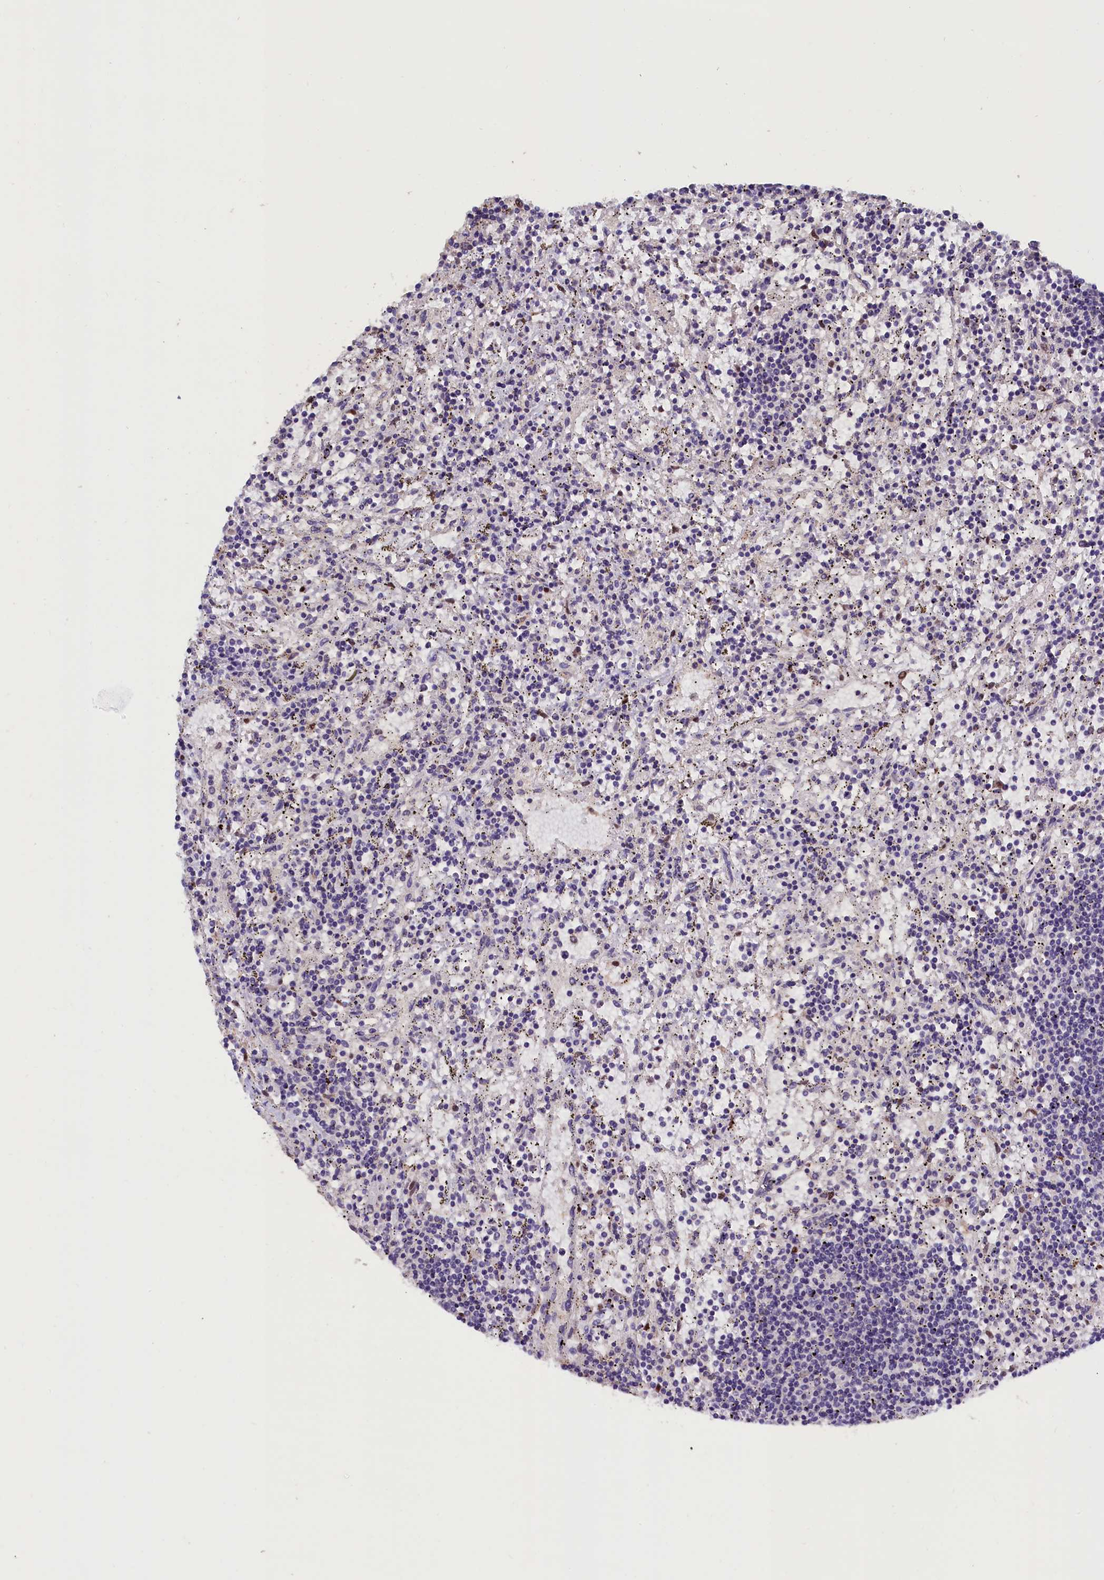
{"staining": {"intensity": "negative", "quantity": "none", "location": "none"}, "tissue": "lymphoma", "cell_type": "Tumor cells", "image_type": "cancer", "snomed": [{"axis": "morphology", "description": "Malignant lymphoma, non-Hodgkin's type, Low grade"}, {"axis": "topography", "description": "Spleen"}], "caption": "There is no significant positivity in tumor cells of low-grade malignant lymphoma, non-Hodgkin's type.", "gene": "BTBD9", "patient": {"sex": "male", "age": 76}}